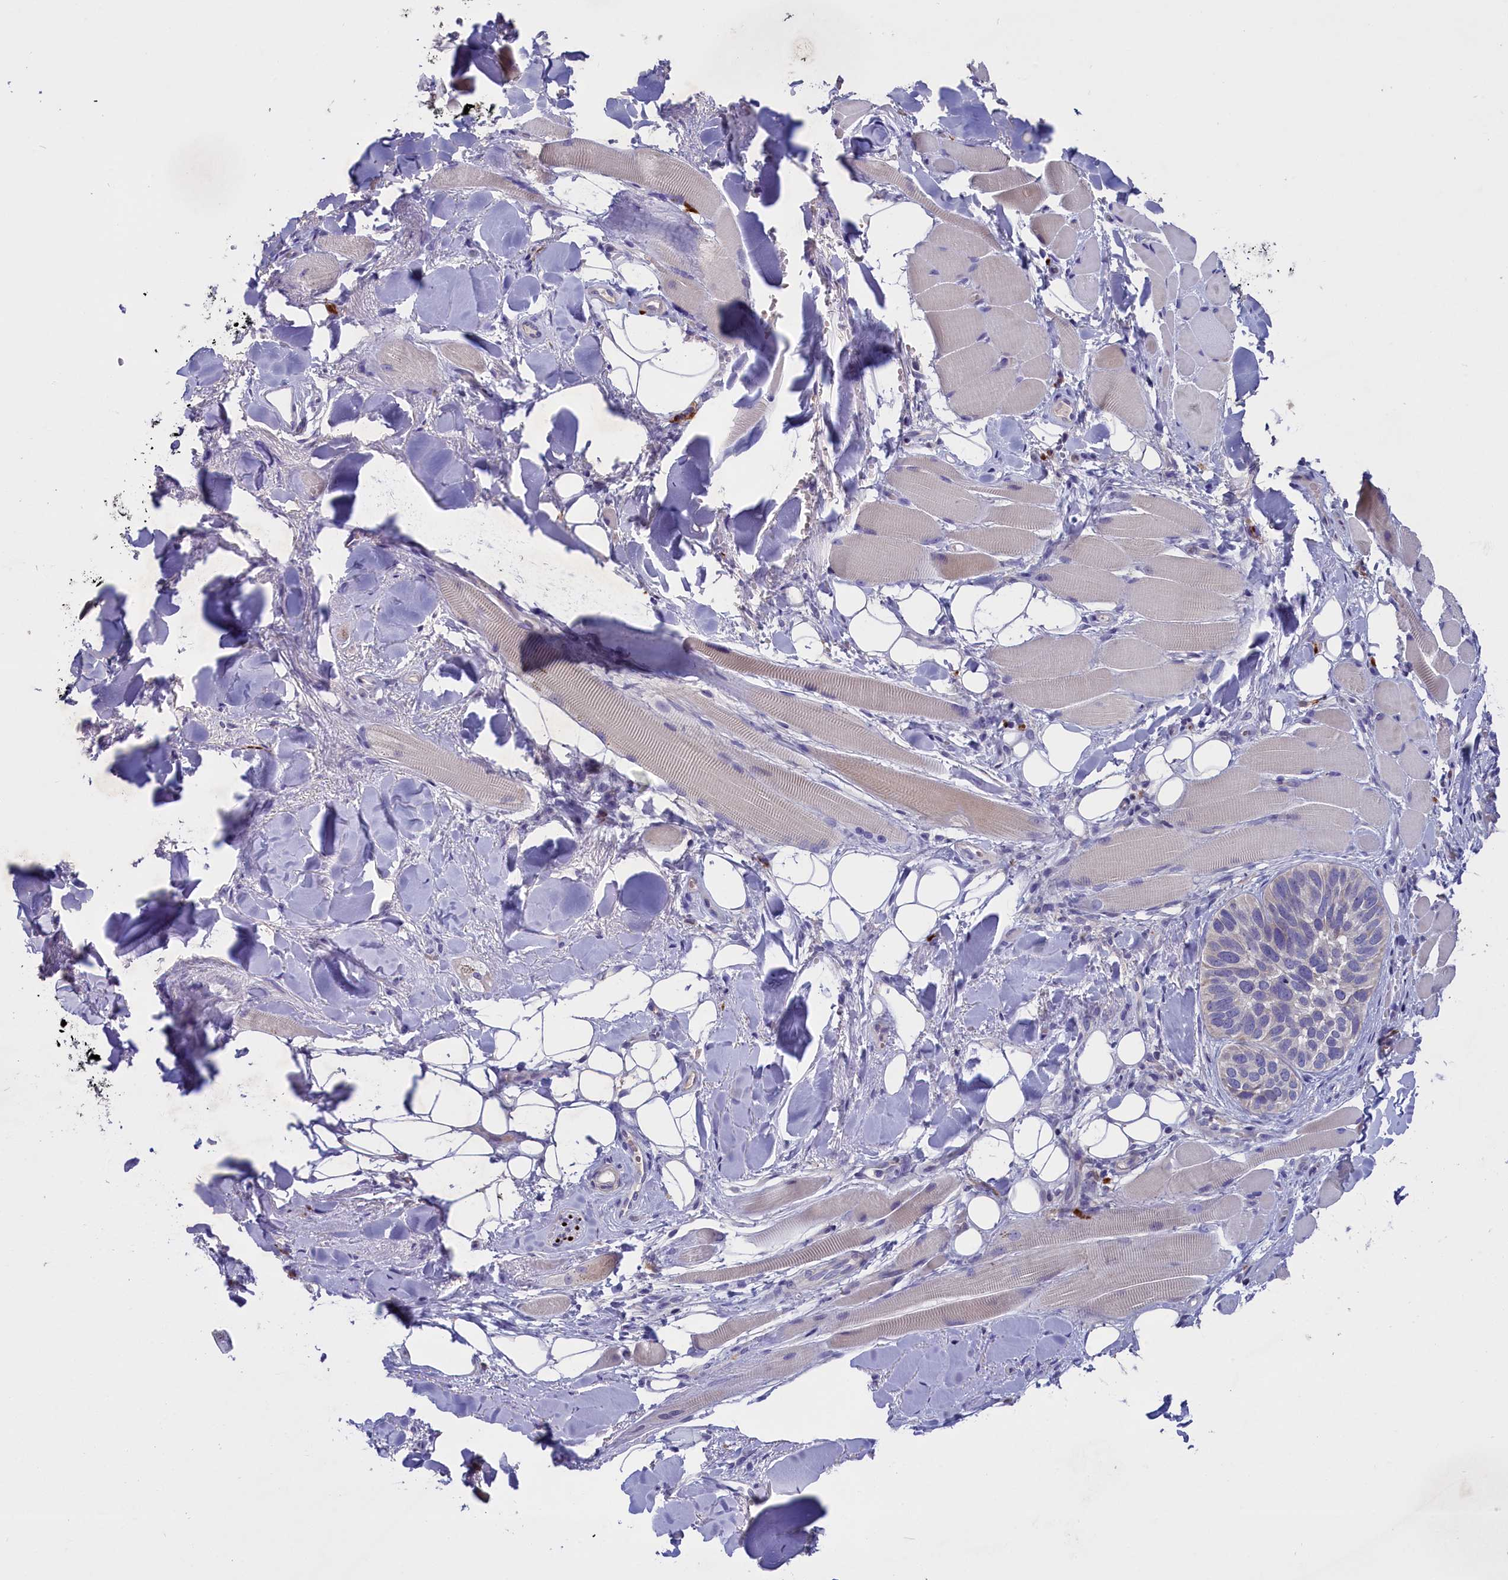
{"staining": {"intensity": "negative", "quantity": "none", "location": "none"}, "tissue": "skin cancer", "cell_type": "Tumor cells", "image_type": "cancer", "snomed": [{"axis": "morphology", "description": "Basal cell carcinoma"}, {"axis": "topography", "description": "Skin"}], "caption": "Protein analysis of basal cell carcinoma (skin) reveals no significant expression in tumor cells.", "gene": "ENPP6", "patient": {"sex": "male", "age": 62}}